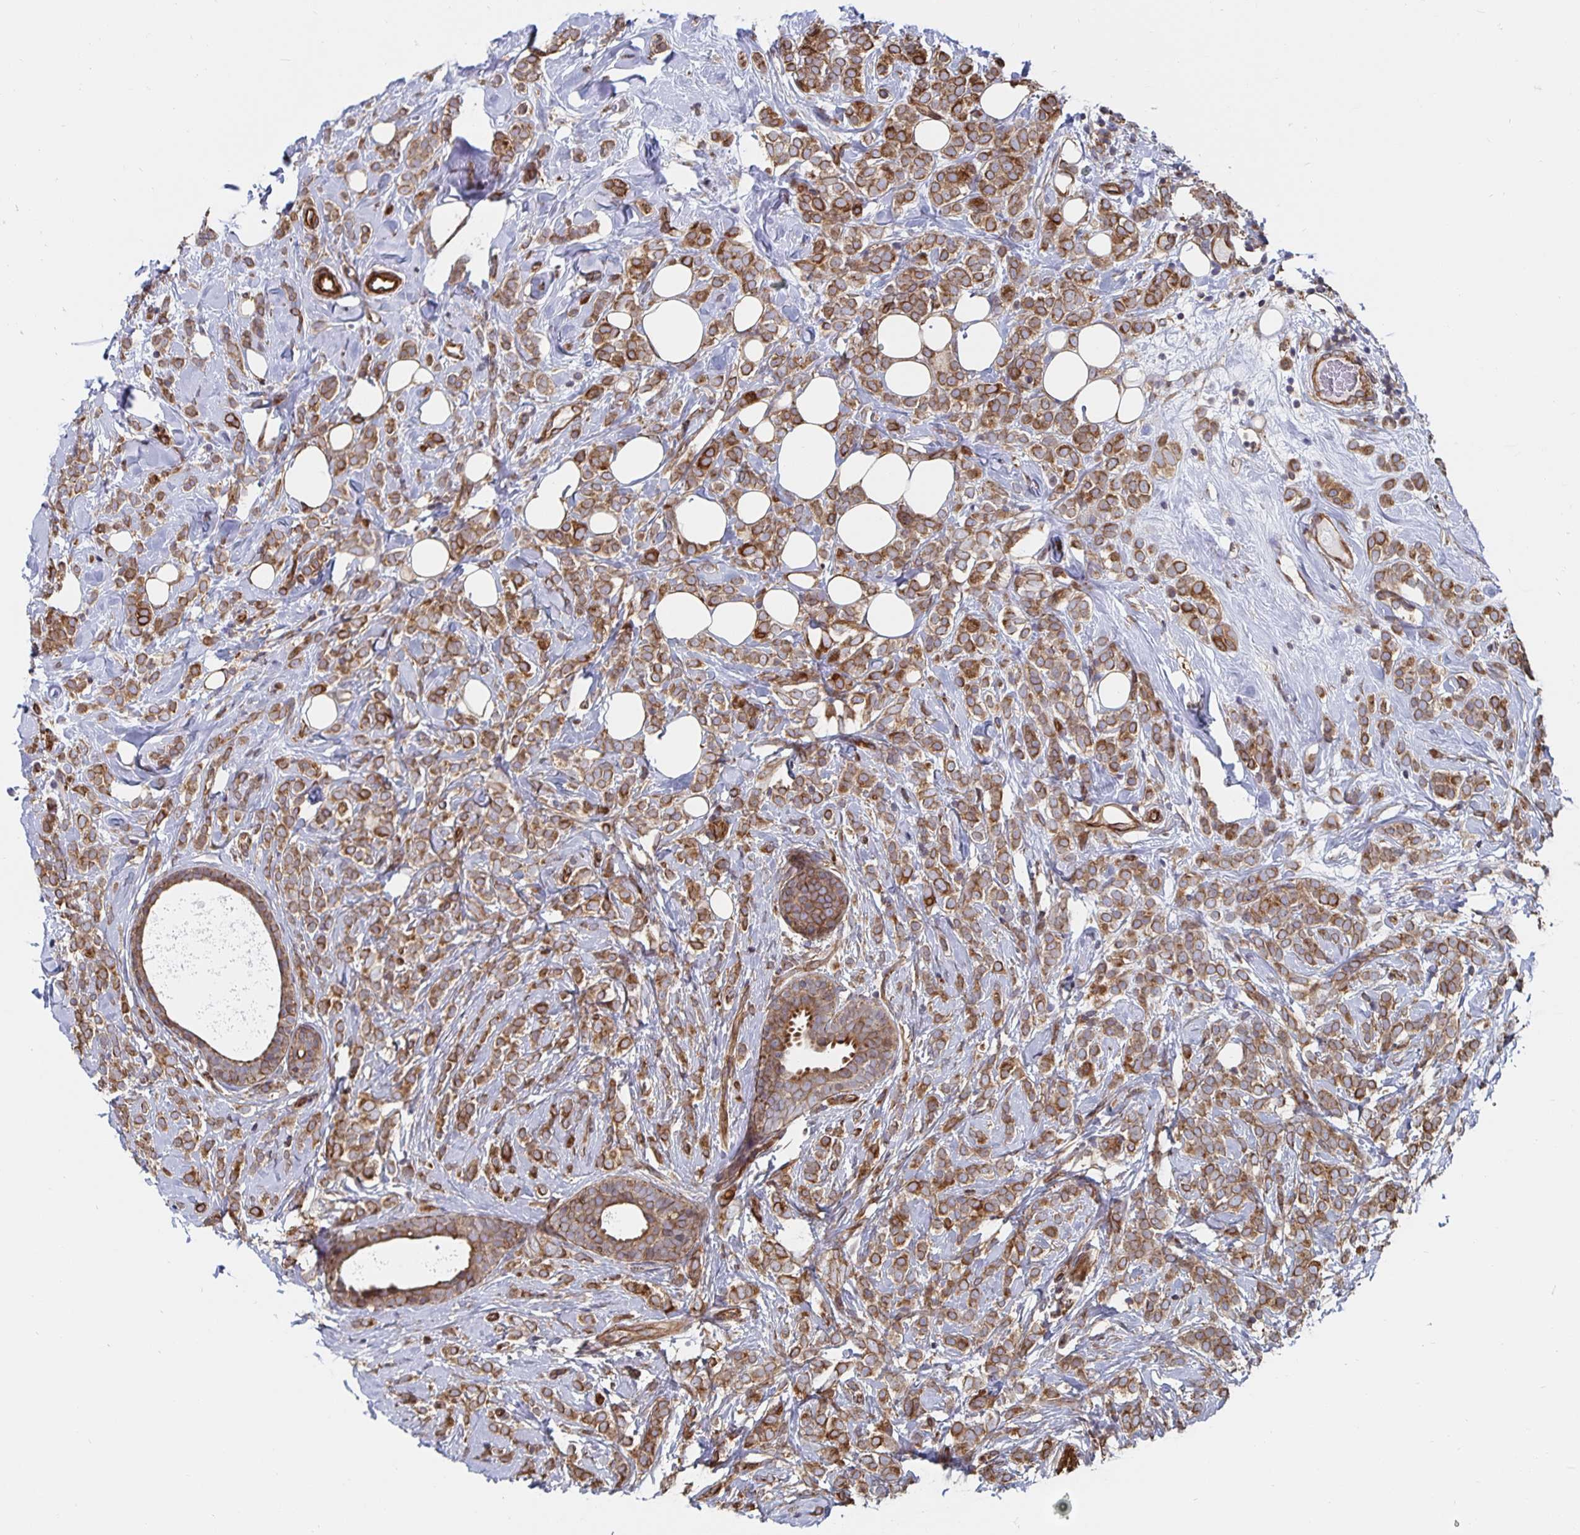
{"staining": {"intensity": "moderate", "quantity": ">75%", "location": "cytoplasmic/membranous"}, "tissue": "breast cancer", "cell_type": "Tumor cells", "image_type": "cancer", "snomed": [{"axis": "morphology", "description": "Lobular carcinoma"}, {"axis": "topography", "description": "Breast"}], "caption": "Breast cancer stained with a brown dye shows moderate cytoplasmic/membranous positive expression in approximately >75% of tumor cells.", "gene": "BCAP29", "patient": {"sex": "female", "age": 49}}